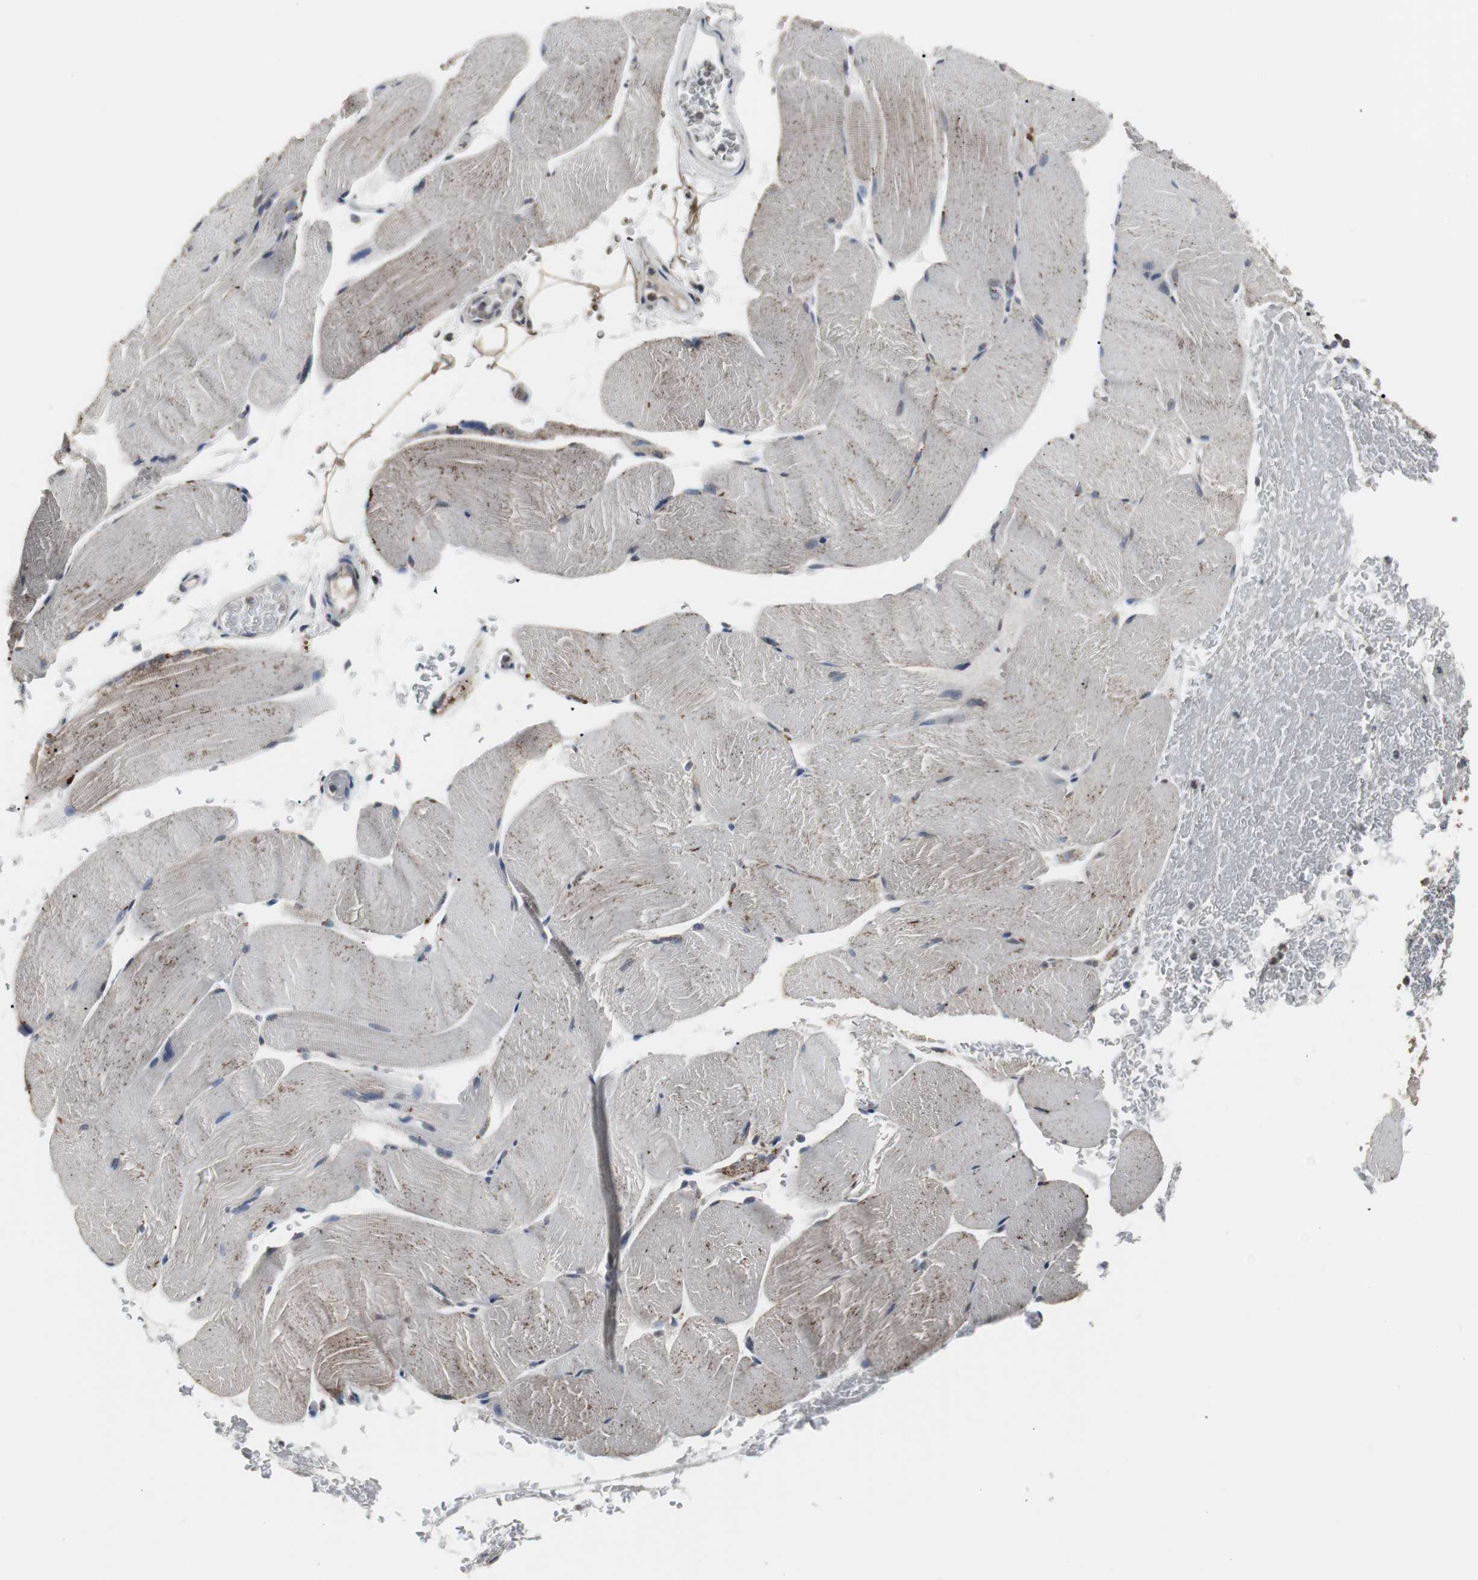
{"staining": {"intensity": "weak", "quantity": "<25%", "location": "cytoplasmic/membranous"}, "tissue": "skeletal muscle", "cell_type": "Myocytes", "image_type": "normal", "snomed": [{"axis": "morphology", "description": "Normal tissue, NOS"}, {"axis": "topography", "description": "Skeletal muscle"}], "caption": "There is no significant expression in myocytes of skeletal muscle. (DAB (3,3'-diaminobenzidine) IHC with hematoxylin counter stain).", "gene": "ACAA1", "patient": {"sex": "female", "age": 37}}